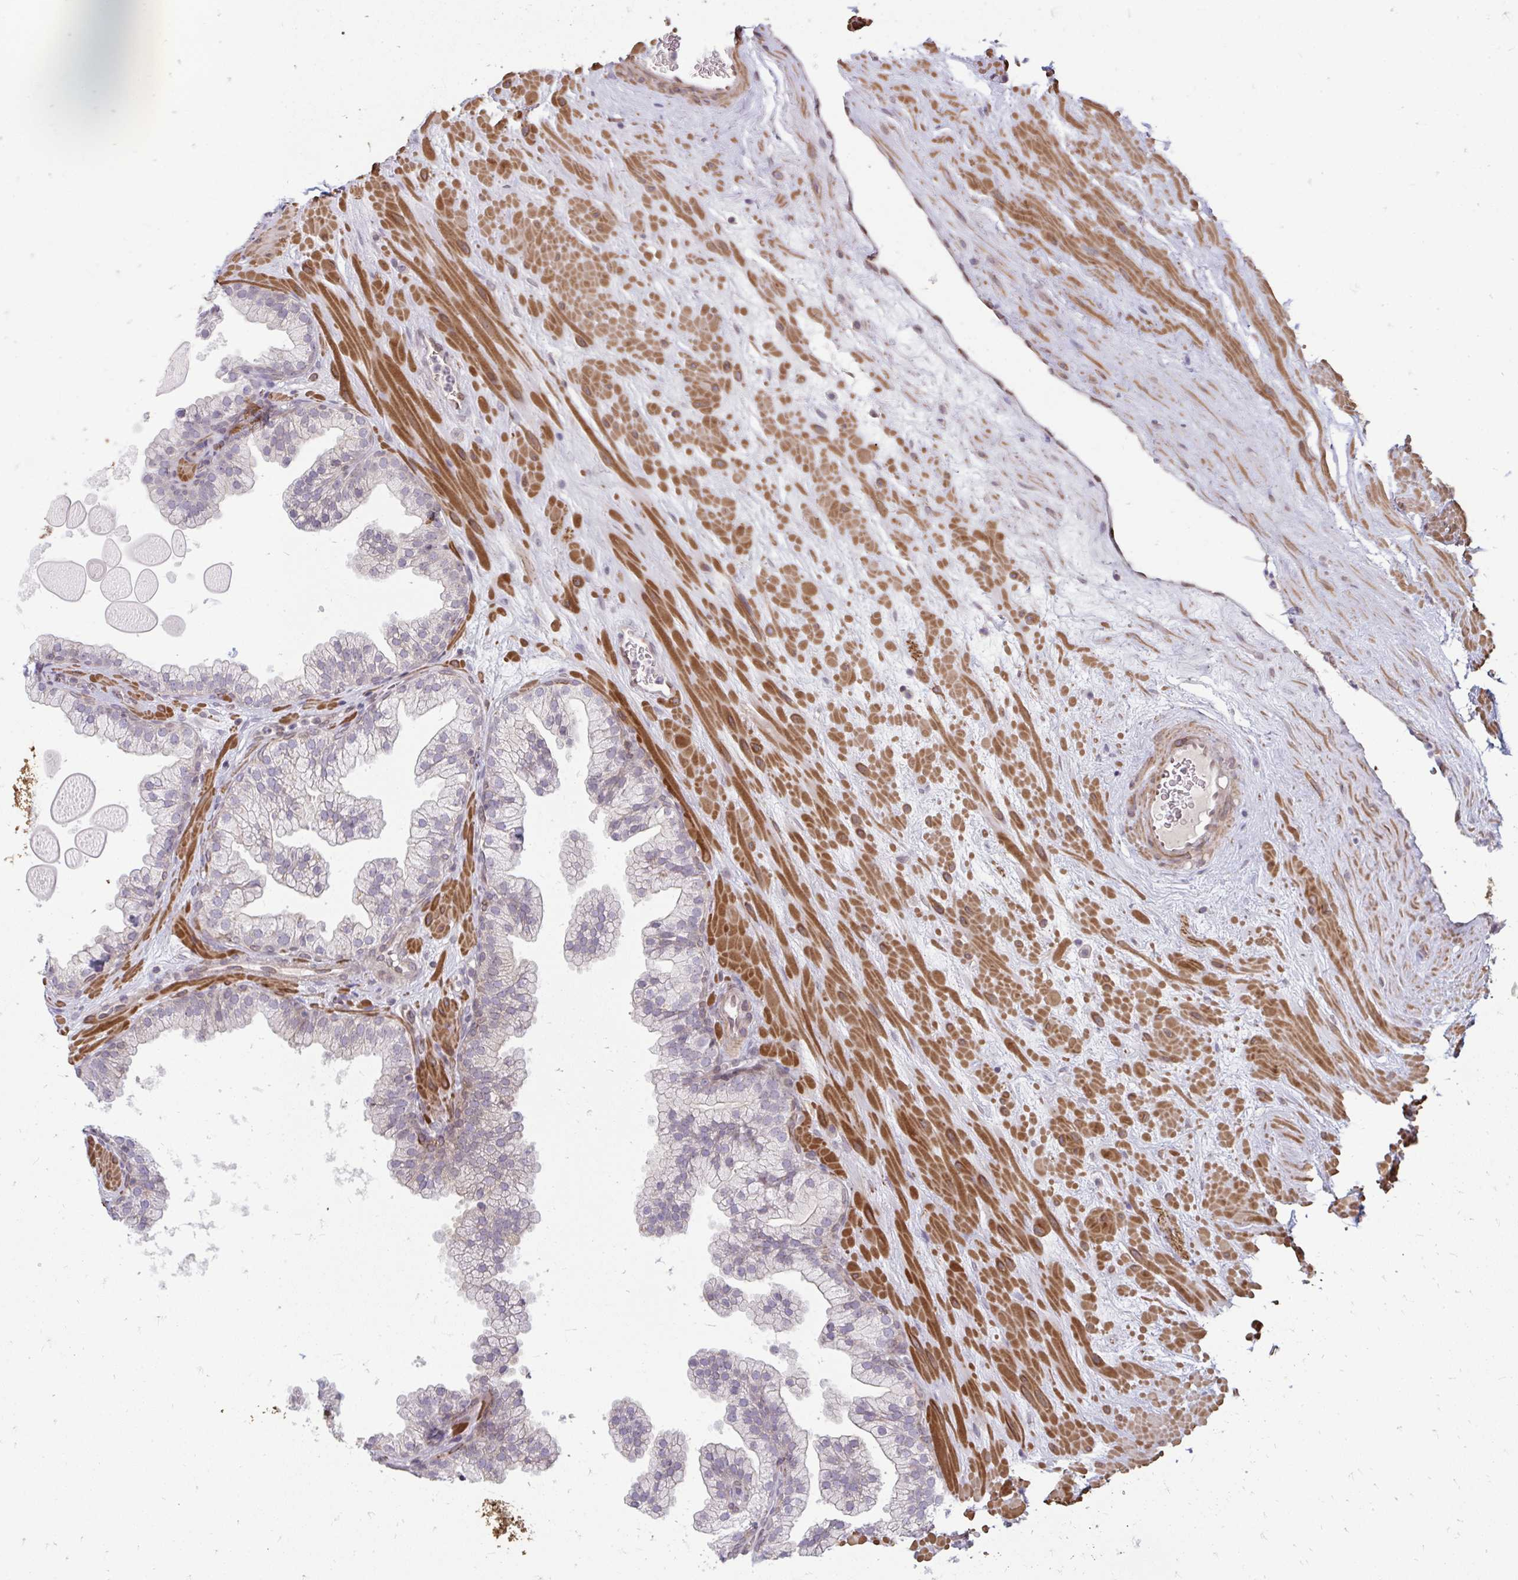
{"staining": {"intensity": "weak", "quantity": "<25%", "location": "cytoplasmic/membranous"}, "tissue": "prostate", "cell_type": "Glandular cells", "image_type": "normal", "snomed": [{"axis": "morphology", "description": "Normal tissue, NOS"}, {"axis": "topography", "description": "Prostate"}, {"axis": "topography", "description": "Peripheral nerve tissue"}], "caption": "Immunohistochemical staining of benign prostate shows no significant expression in glandular cells.", "gene": "GPC5", "patient": {"sex": "male", "age": 61}}